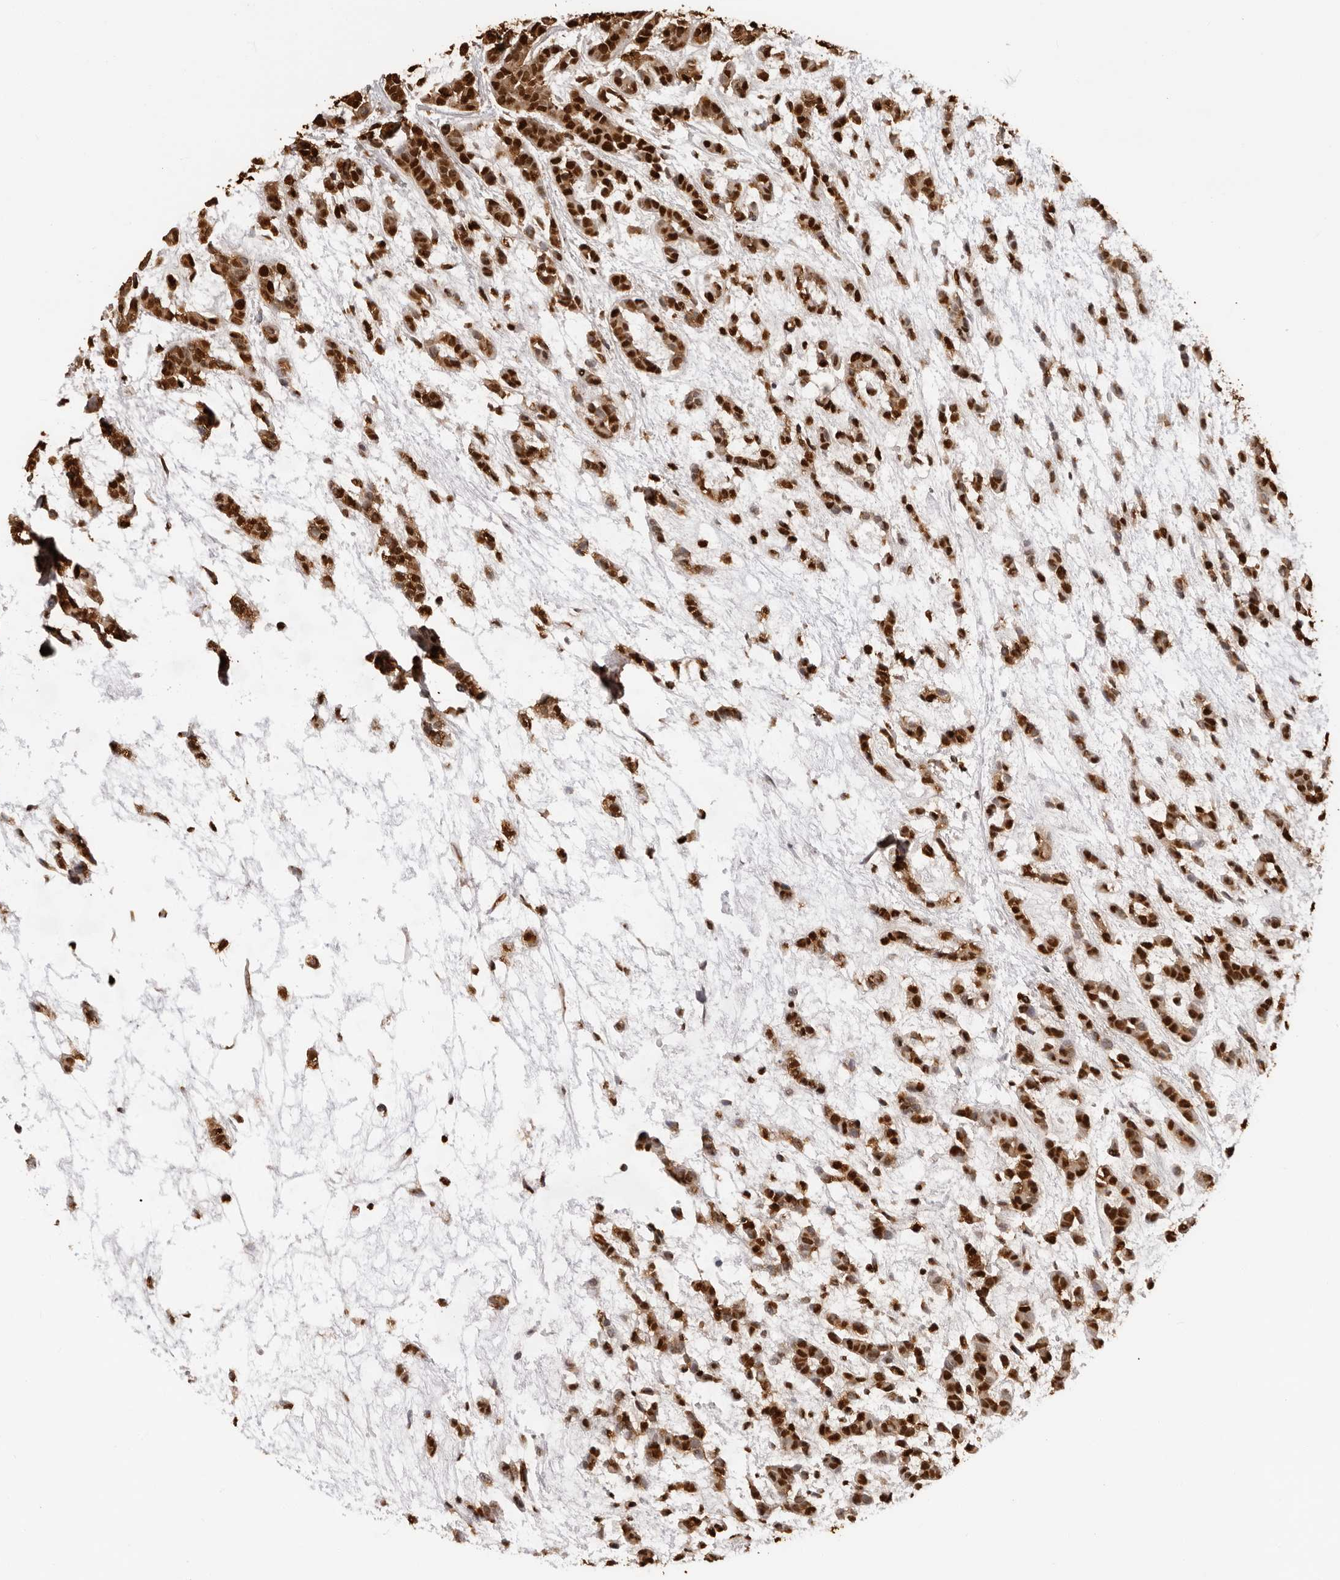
{"staining": {"intensity": "strong", "quantity": ">75%", "location": "nuclear"}, "tissue": "head and neck cancer", "cell_type": "Tumor cells", "image_type": "cancer", "snomed": [{"axis": "morphology", "description": "Adenocarcinoma, NOS"}, {"axis": "morphology", "description": "Adenoma, NOS"}, {"axis": "topography", "description": "Head-Neck"}], "caption": "Strong nuclear protein staining is identified in approximately >75% of tumor cells in adenoma (head and neck). The protein of interest is stained brown, and the nuclei are stained in blue (DAB (3,3'-diaminobenzidine) IHC with brightfield microscopy, high magnification).", "gene": "ZFP91", "patient": {"sex": "female", "age": 55}}